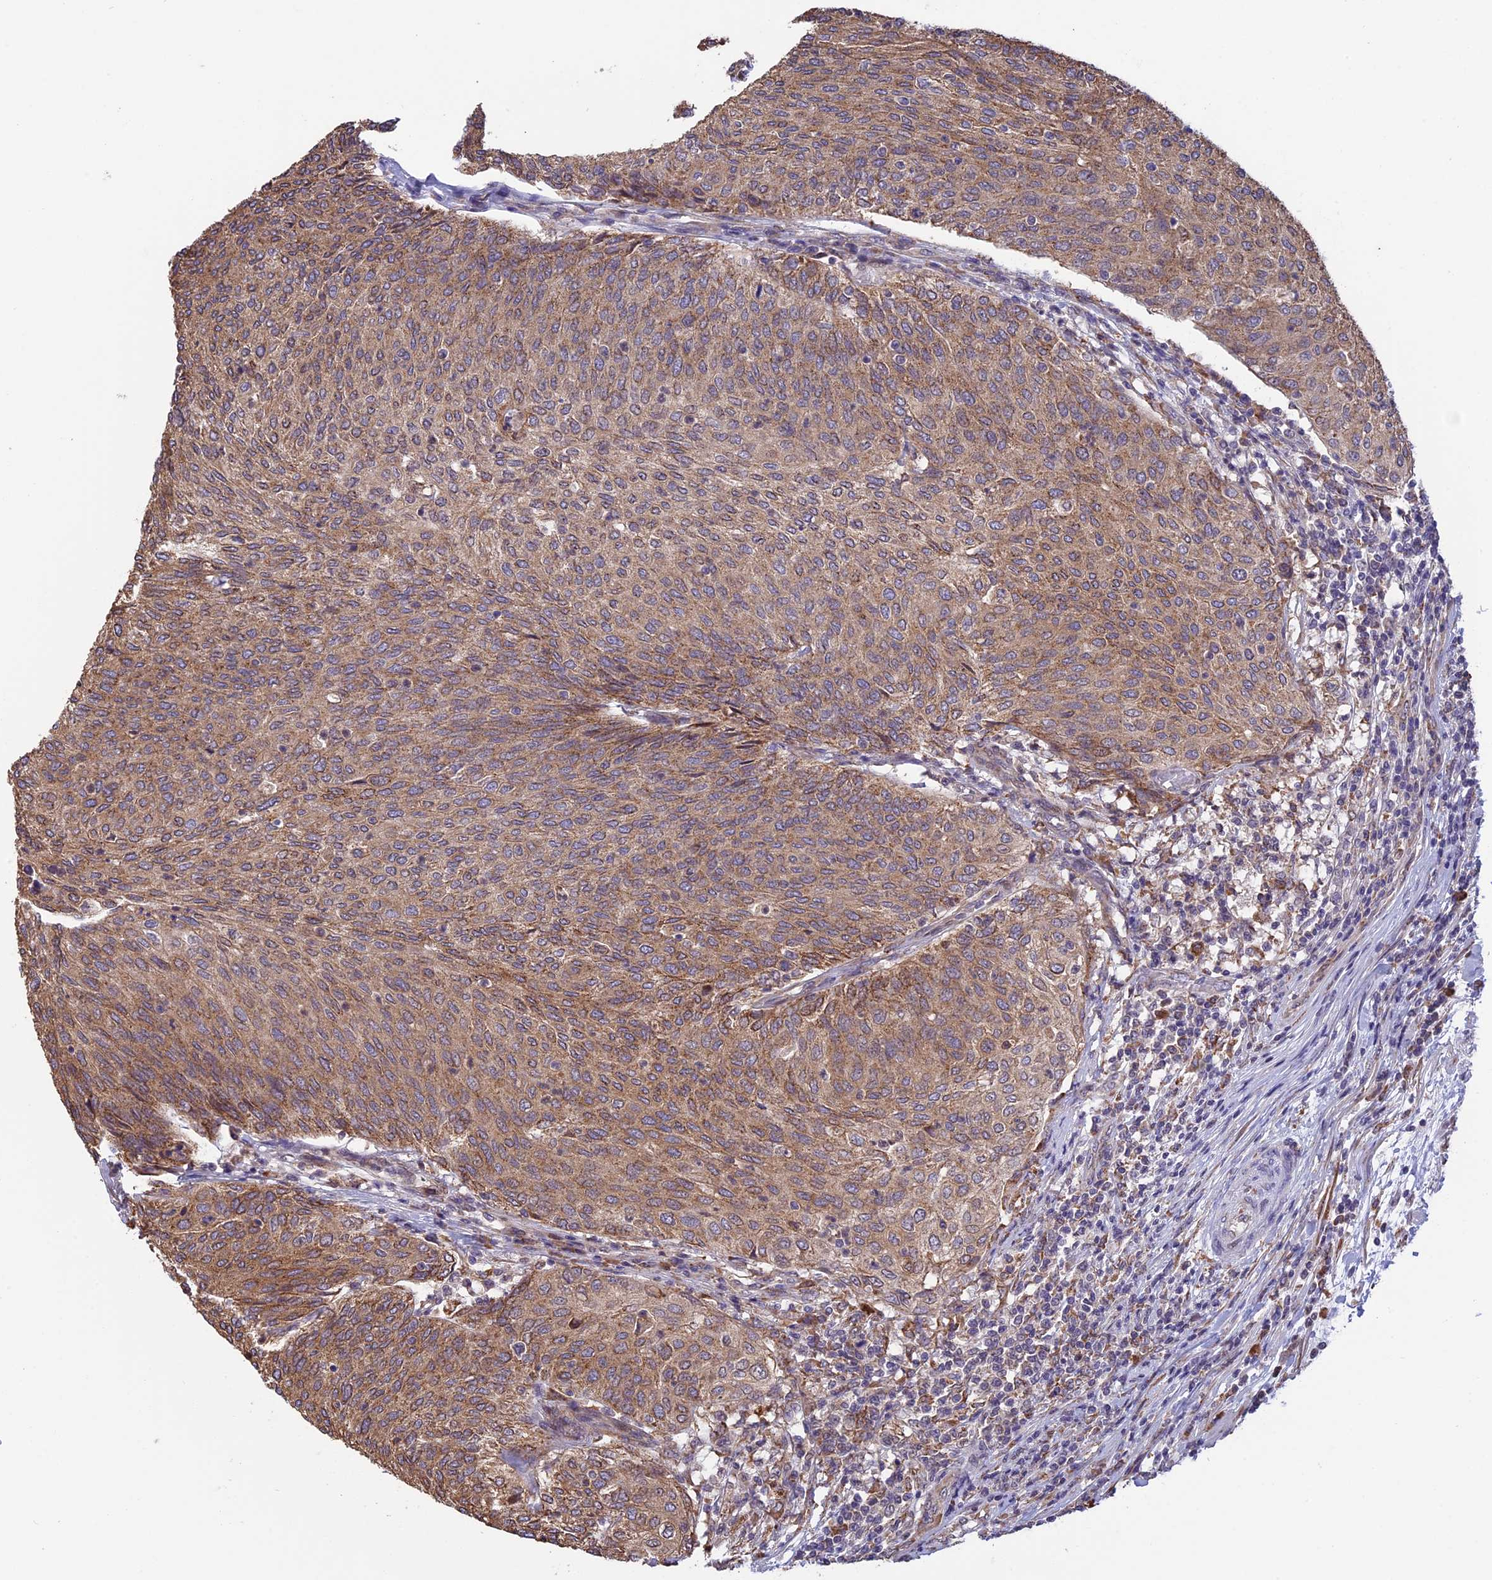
{"staining": {"intensity": "moderate", "quantity": ">75%", "location": "cytoplasmic/membranous"}, "tissue": "urothelial cancer", "cell_type": "Tumor cells", "image_type": "cancer", "snomed": [{"axis": "morphology", "description": "Urothelial carcinoma, Low grade"}, {"axis": "topography", "description": "Urinary bladder"}], "caption": "Immunohistochemistry (IHC) photomicrograph of low-grade urothelial carcinoma stained for a protein (brown), which demonstrates medium levels of moderate cytoplasmic/membranous expression in about >75% of tumor cells.", "gene": "DMRTA2", "patient": {"sex": "female", "age": 79}}